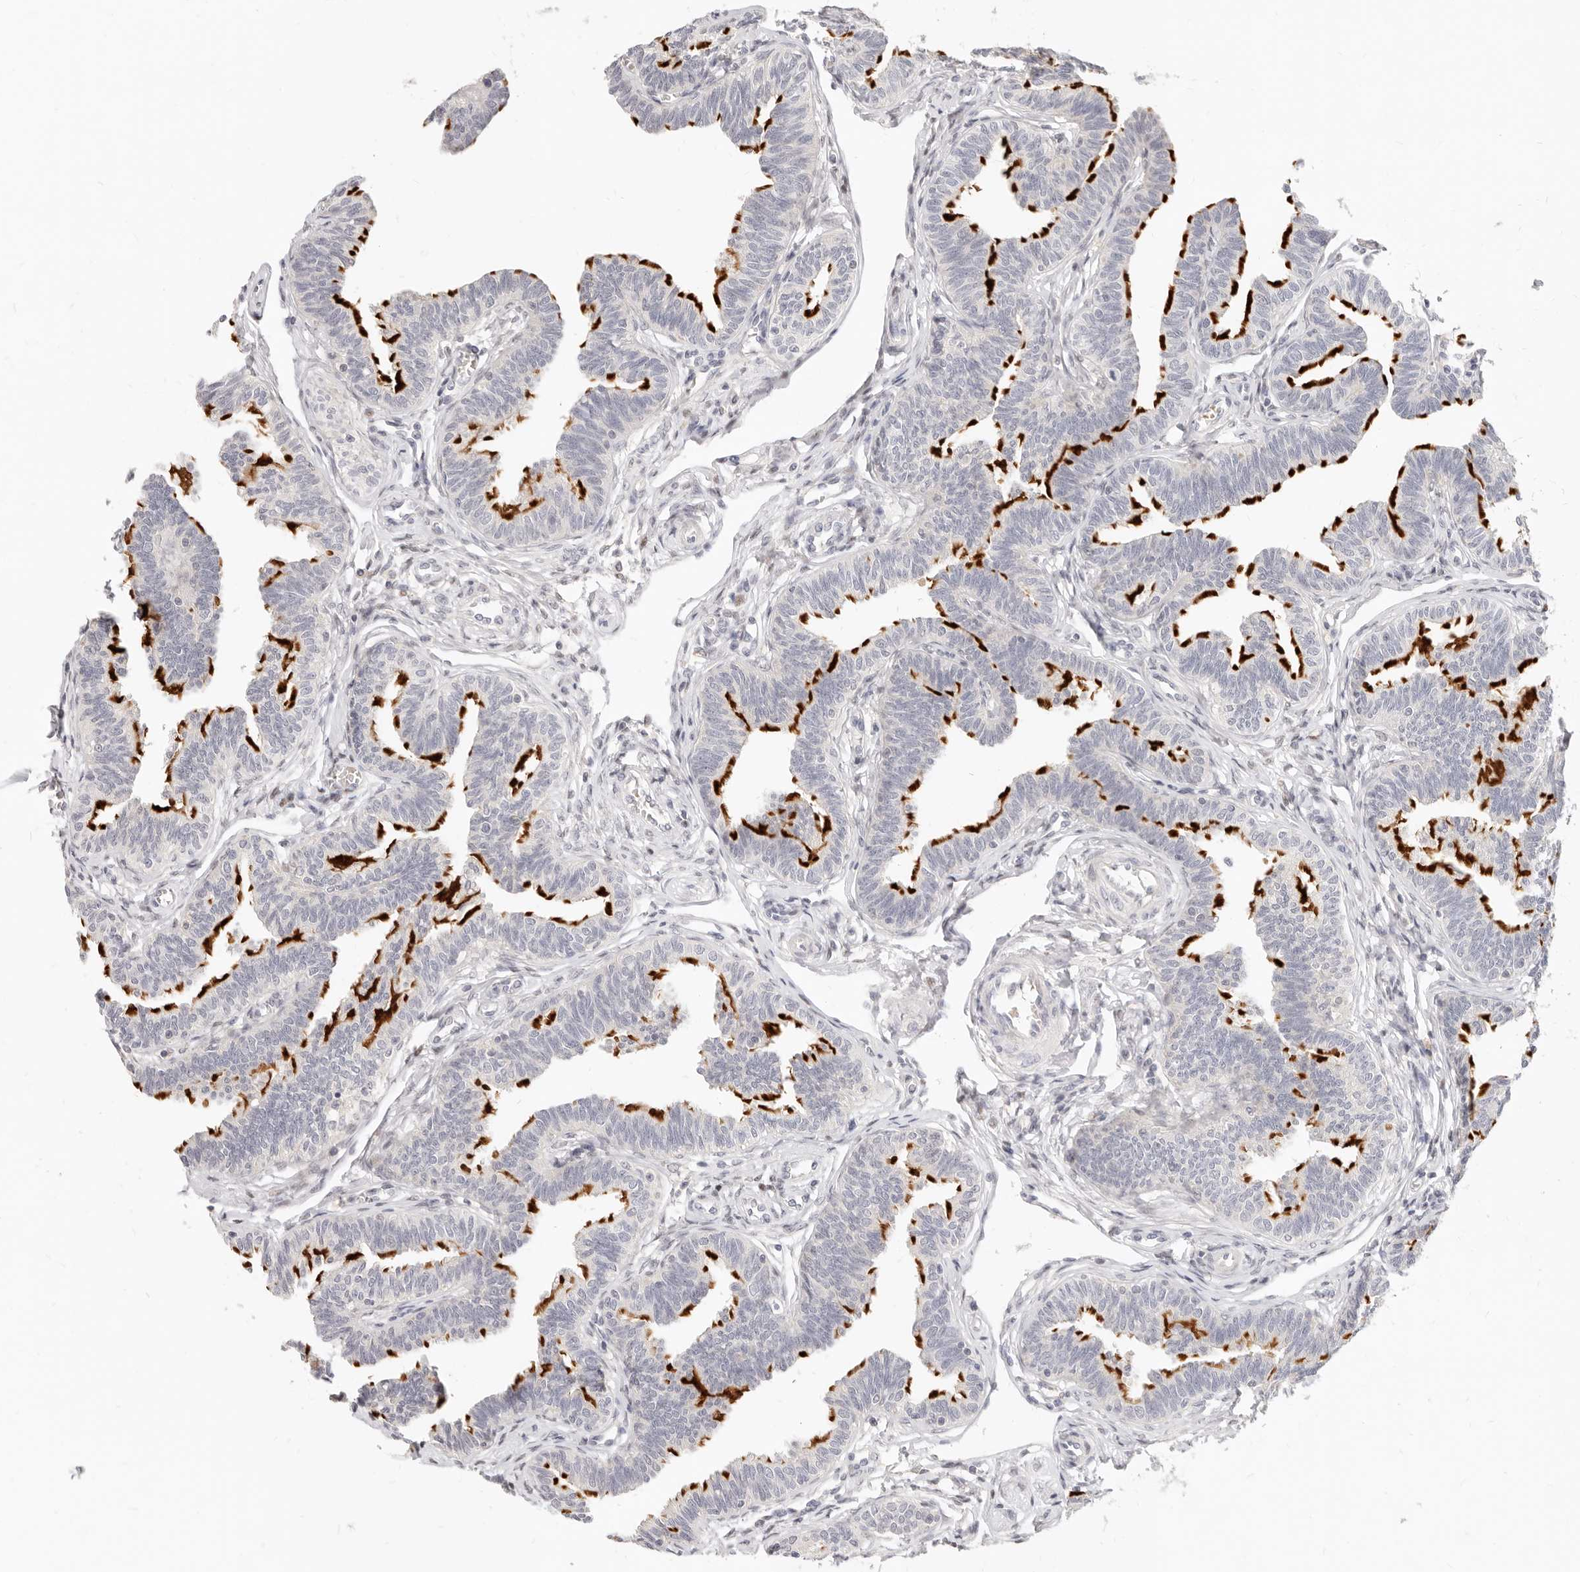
{"staining": {"intensity": "strong", "quantity": "25%-75%", "location": "cytoplasmic/membranous"}, "tissue": "fallopian tube", "cell_type": "Glandular cells", "image_type": "normal", "snomed": [{"axis": "morphology", "description": "Normal tissue, NOS"}, {"axis": "topography", "description": "Fallopian tube"}, {"axis": "topography", "description": "Ovary"}], "caption": "The image displays immunohistochemical staining of unremarkable fallopian tube. There is strong cytoplasmic/membranous staining is seen in about 25%-75% of glandular cells.", "gene": "LTB4R2", "patient": {"sex": "female", "age": 23}}